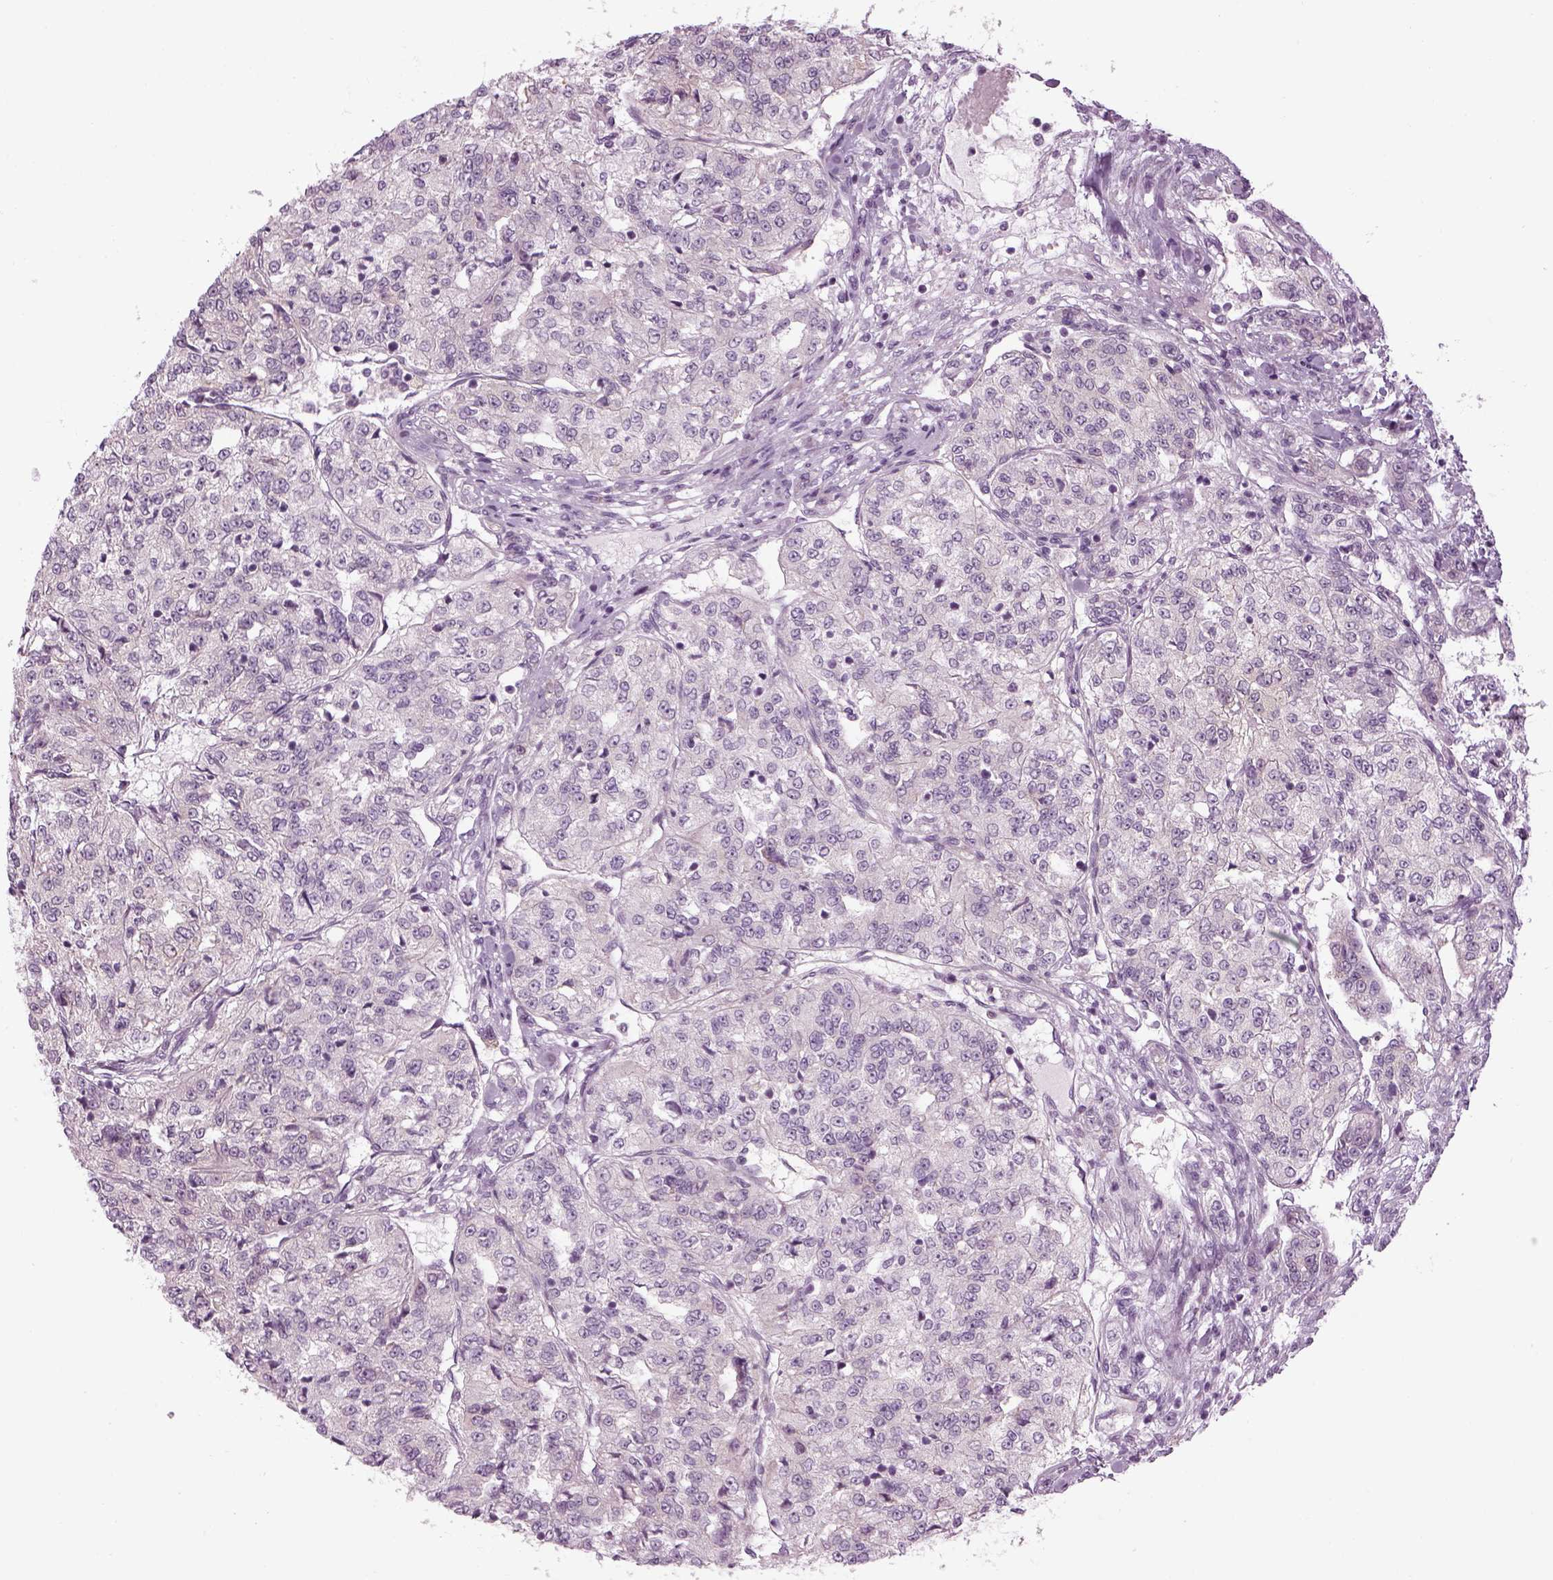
{"staining": {"intensity": "negative", "quantity": "none", "location": "none"}, "tissue": "renal cancer", "cell_type": "Tumor cells", "image_type": "cancer", "snomed": [{"axis": "morphology", "description": "Adenocarcinoma, NOS"}, {"axis": "topography", "description": "Kidney"}], "caption": "The micrograph shows no significant expression in tumor cells of adenocarcinoma (renal).", "gene": "LRRIQ3", "patient": {"sex": "female", "age": 63}}